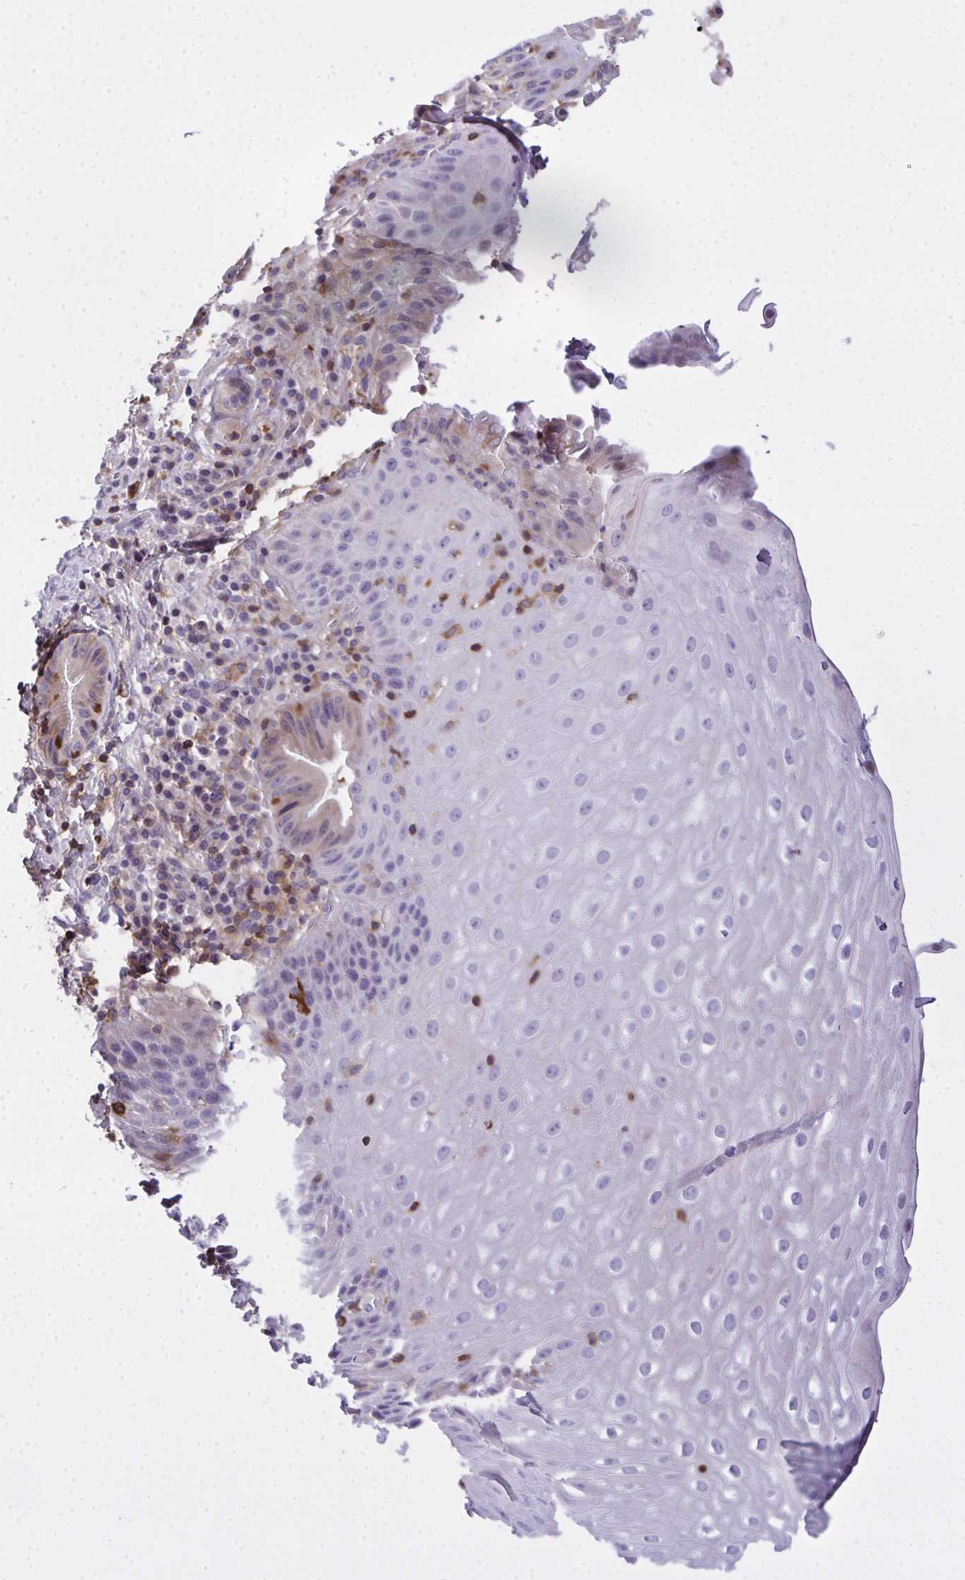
{"staining": {"intensity": "negative", "quantity": "none", "location": "none"}, "tissue": "esophagus", "cell_type": "Squamous epithelial cells", "image_type": "normal", "snomed": [{"axis": "morphology", "description": "Normal tissue, NOS"}, {"axis": "topography", "description": "Esophagus"}], "caption": "Squamous epithelial cells are negative for brown protein staining in benign esophagus. (Immunohistochemistry (ihc), brightfield microscopy, high magnification).", "gene": "AP5M1", "patient": {"sex": "female", "age": 61}}